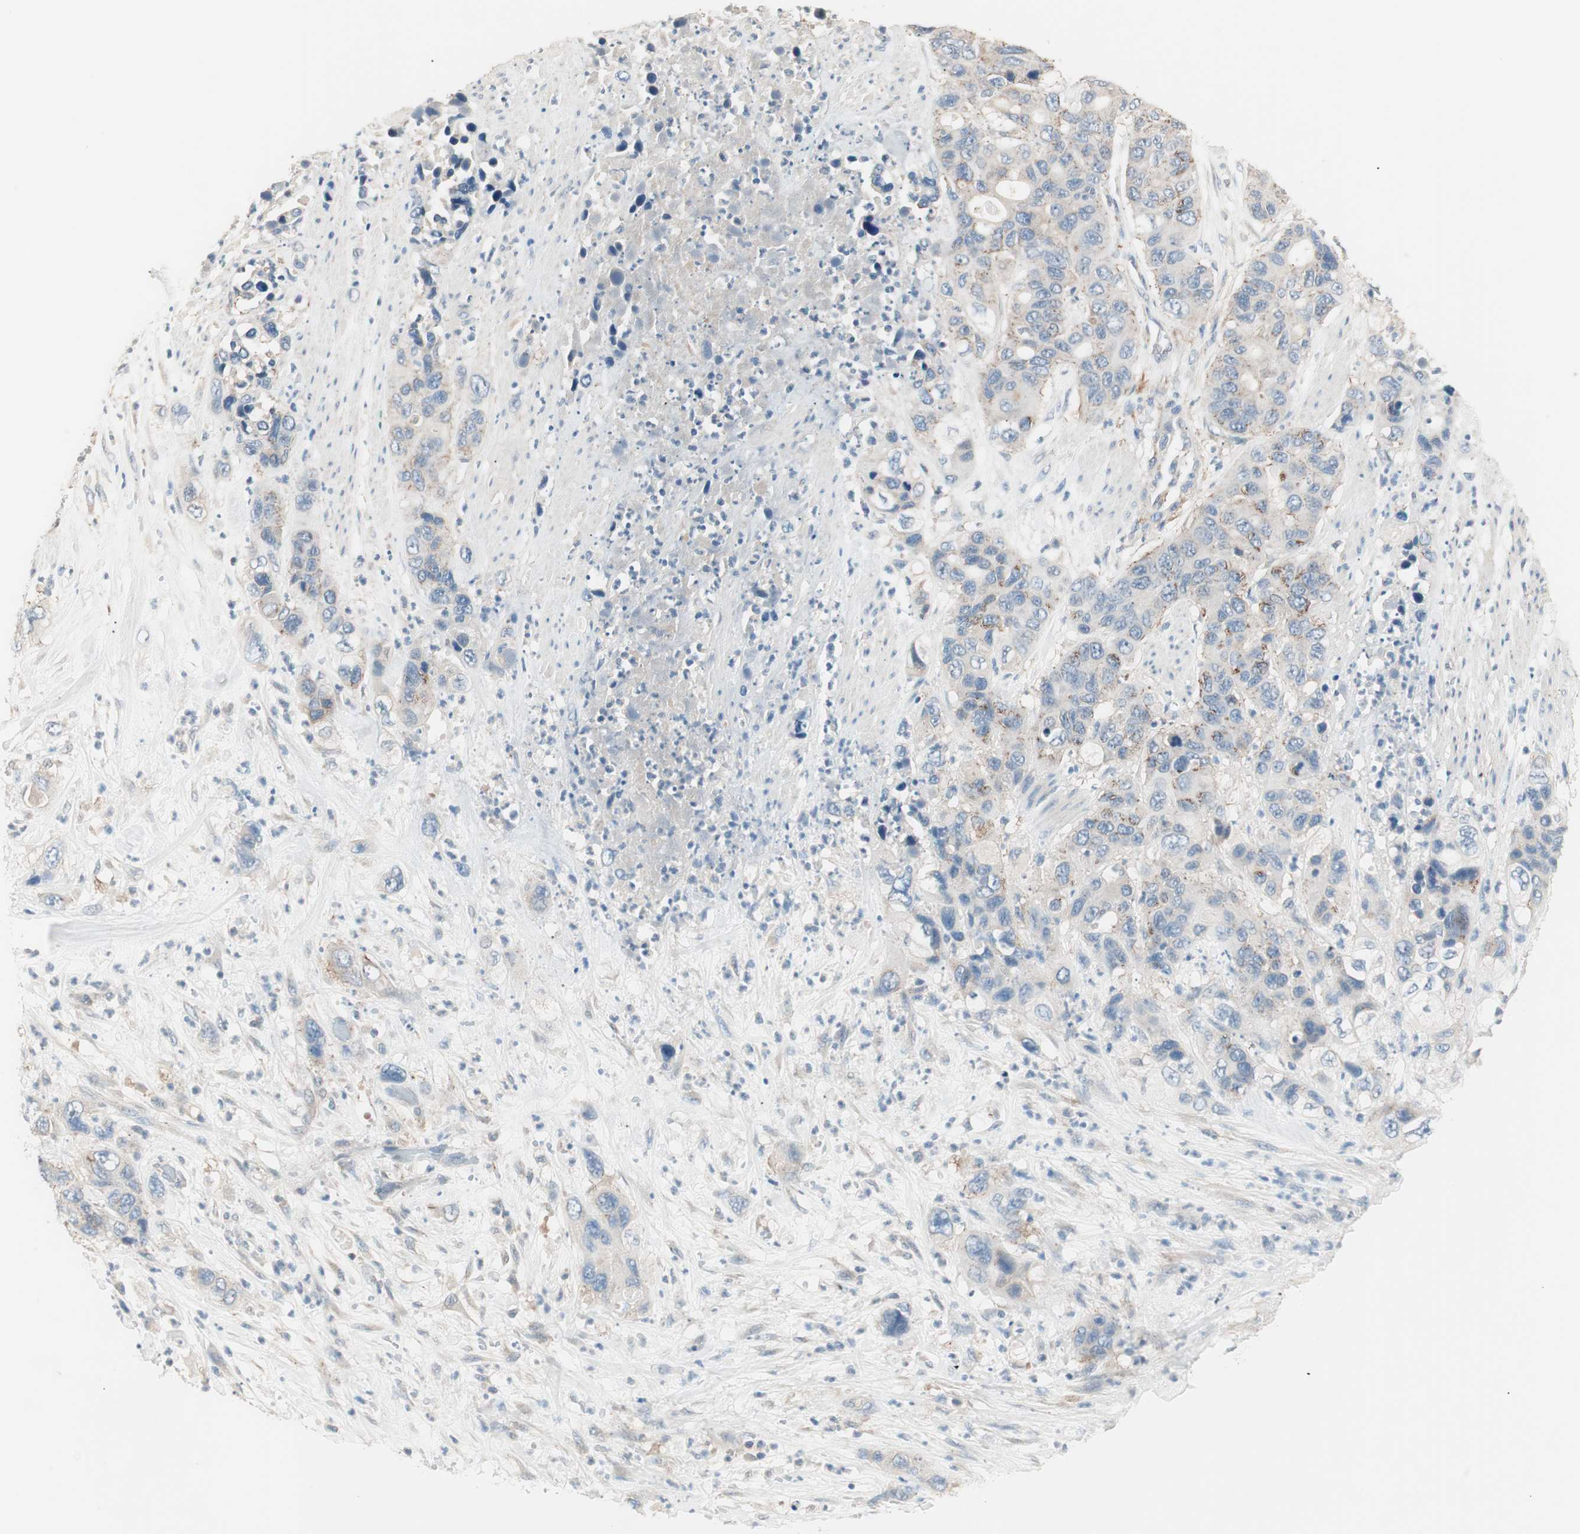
{"staining": {"intensity": "weak", "quantity": "<25%", "location": "cytoplasmic/membranous"}, "tissue": "pancreatic cancer", "cell_type": "Tumor cells", "image_type": "cancer", "snomed": [{"axis": "morphology", "description": "Adenocarcinoma, NOS"}, {"axis": "topography", "description": "Pancreas"}], "caption": "IHC photomicrograph of neoplastic tissue: pancreatic adenocarcinoma stained with DAB (3,3'-diaminobenzidine) reveals no significant protein staining in tumor cells. Brightfield microscopy of immunohistochemistry (IHC) stained with DAB (3,3'-diaminobenzidine) (brown) and hematoxylin (blue), captured at high magnification.", "gene": "RAD54B", "patient": {"sex": "female", "age": 71}}